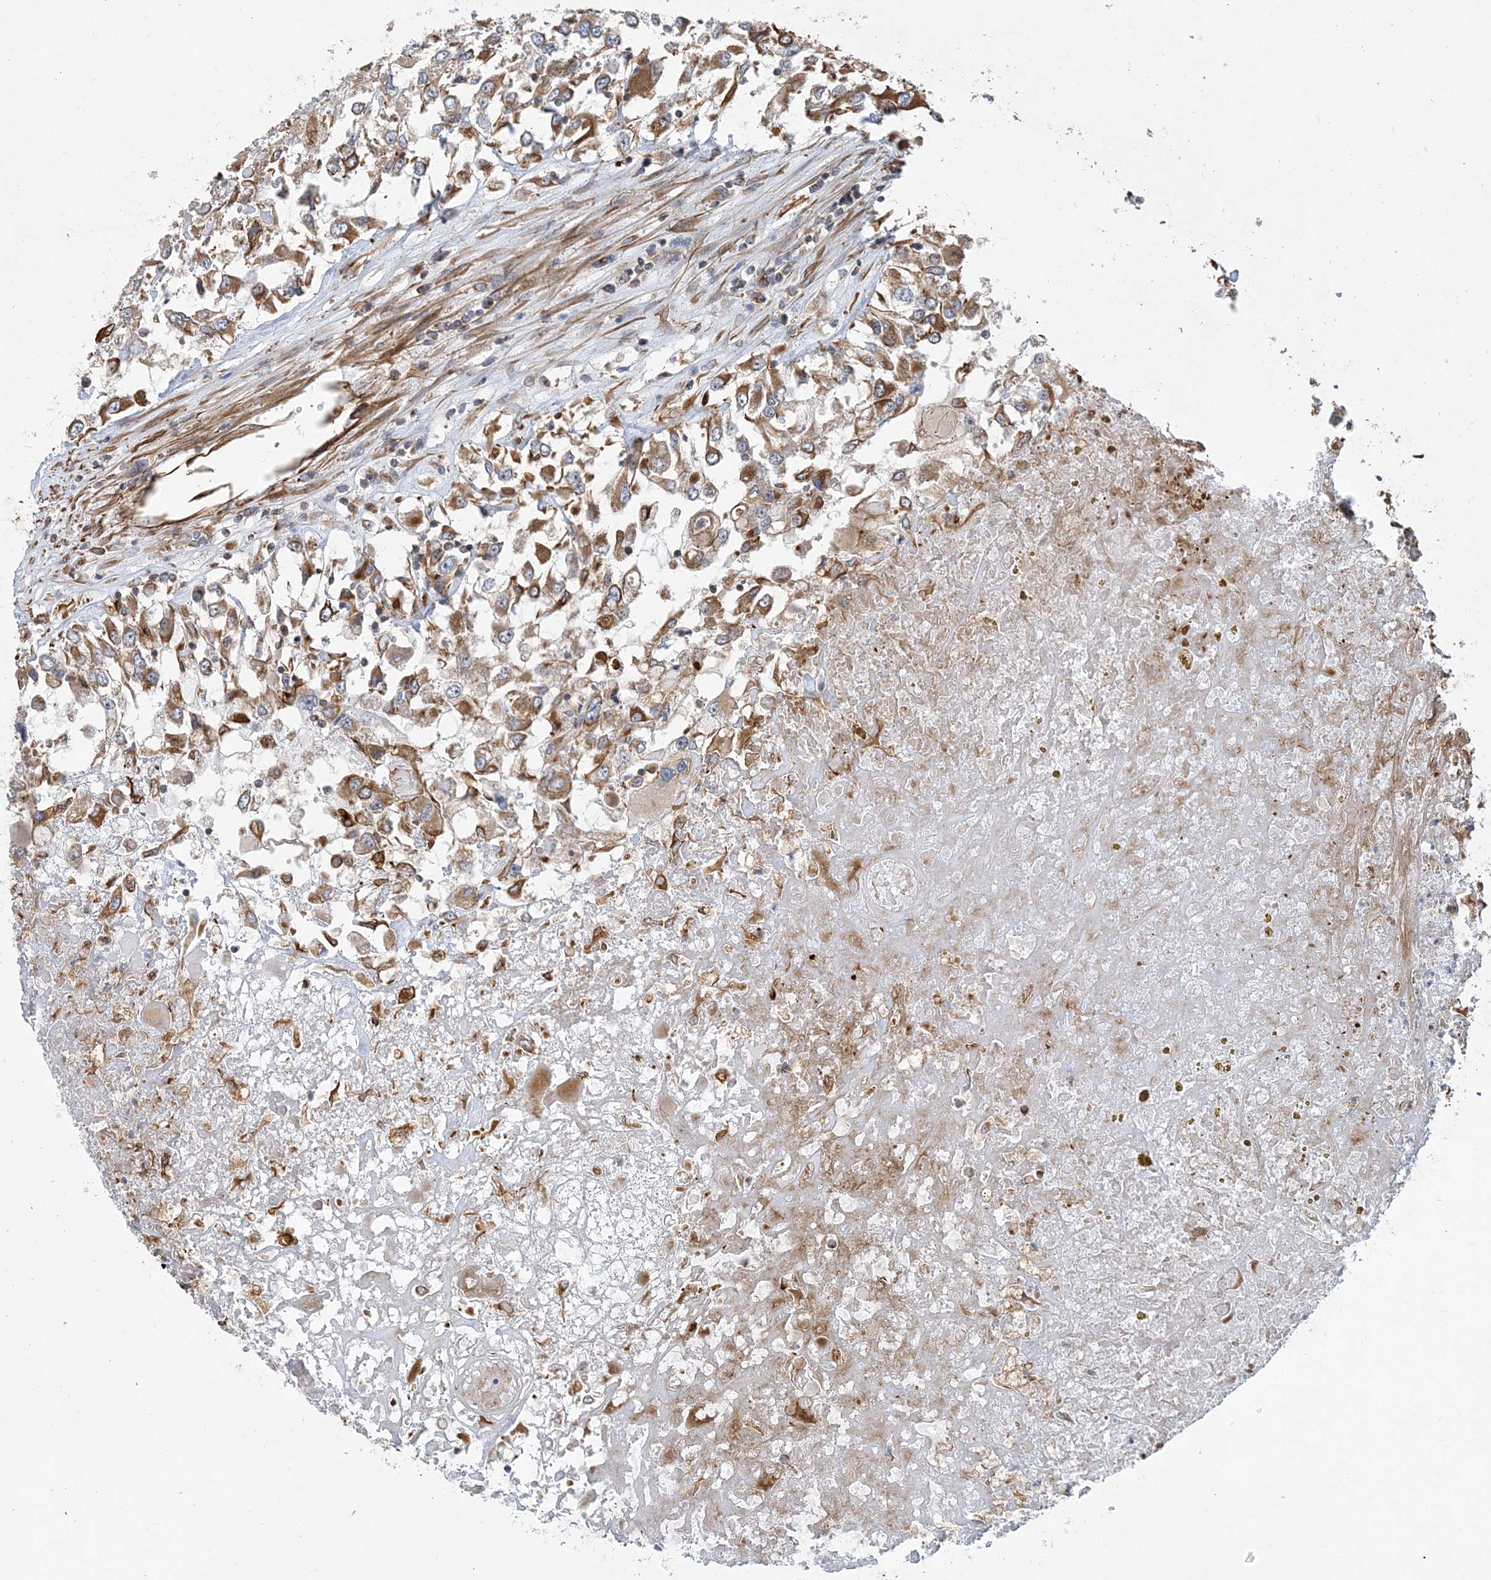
{"staining": {"intensity": "moderate", "quantity": ">75%", "location": "cytoplasmic/membranous"}, "tissue": "renal cancer", "cell_type": "Tumor cells", "image_type": "cancer", "snomed": [{"axis": "morphology", "description": "Adenocarcinoma, NOS"}, {"axis": "topography", "description": "Kidney"}], "caption": "Renal cancer was stained to show a protein in brown. There is medium levels of moderate cytoplasmic/membranous positivity in about >75% of tumor cells. Using DAB (3,3'-diaminobenzidine) (brown) and hematoxylin (blue) stains, captured at high magnification using brightfield microscopy.", "gene": "FAM114A2", "patient": {"sex": "female", "age": 52}}